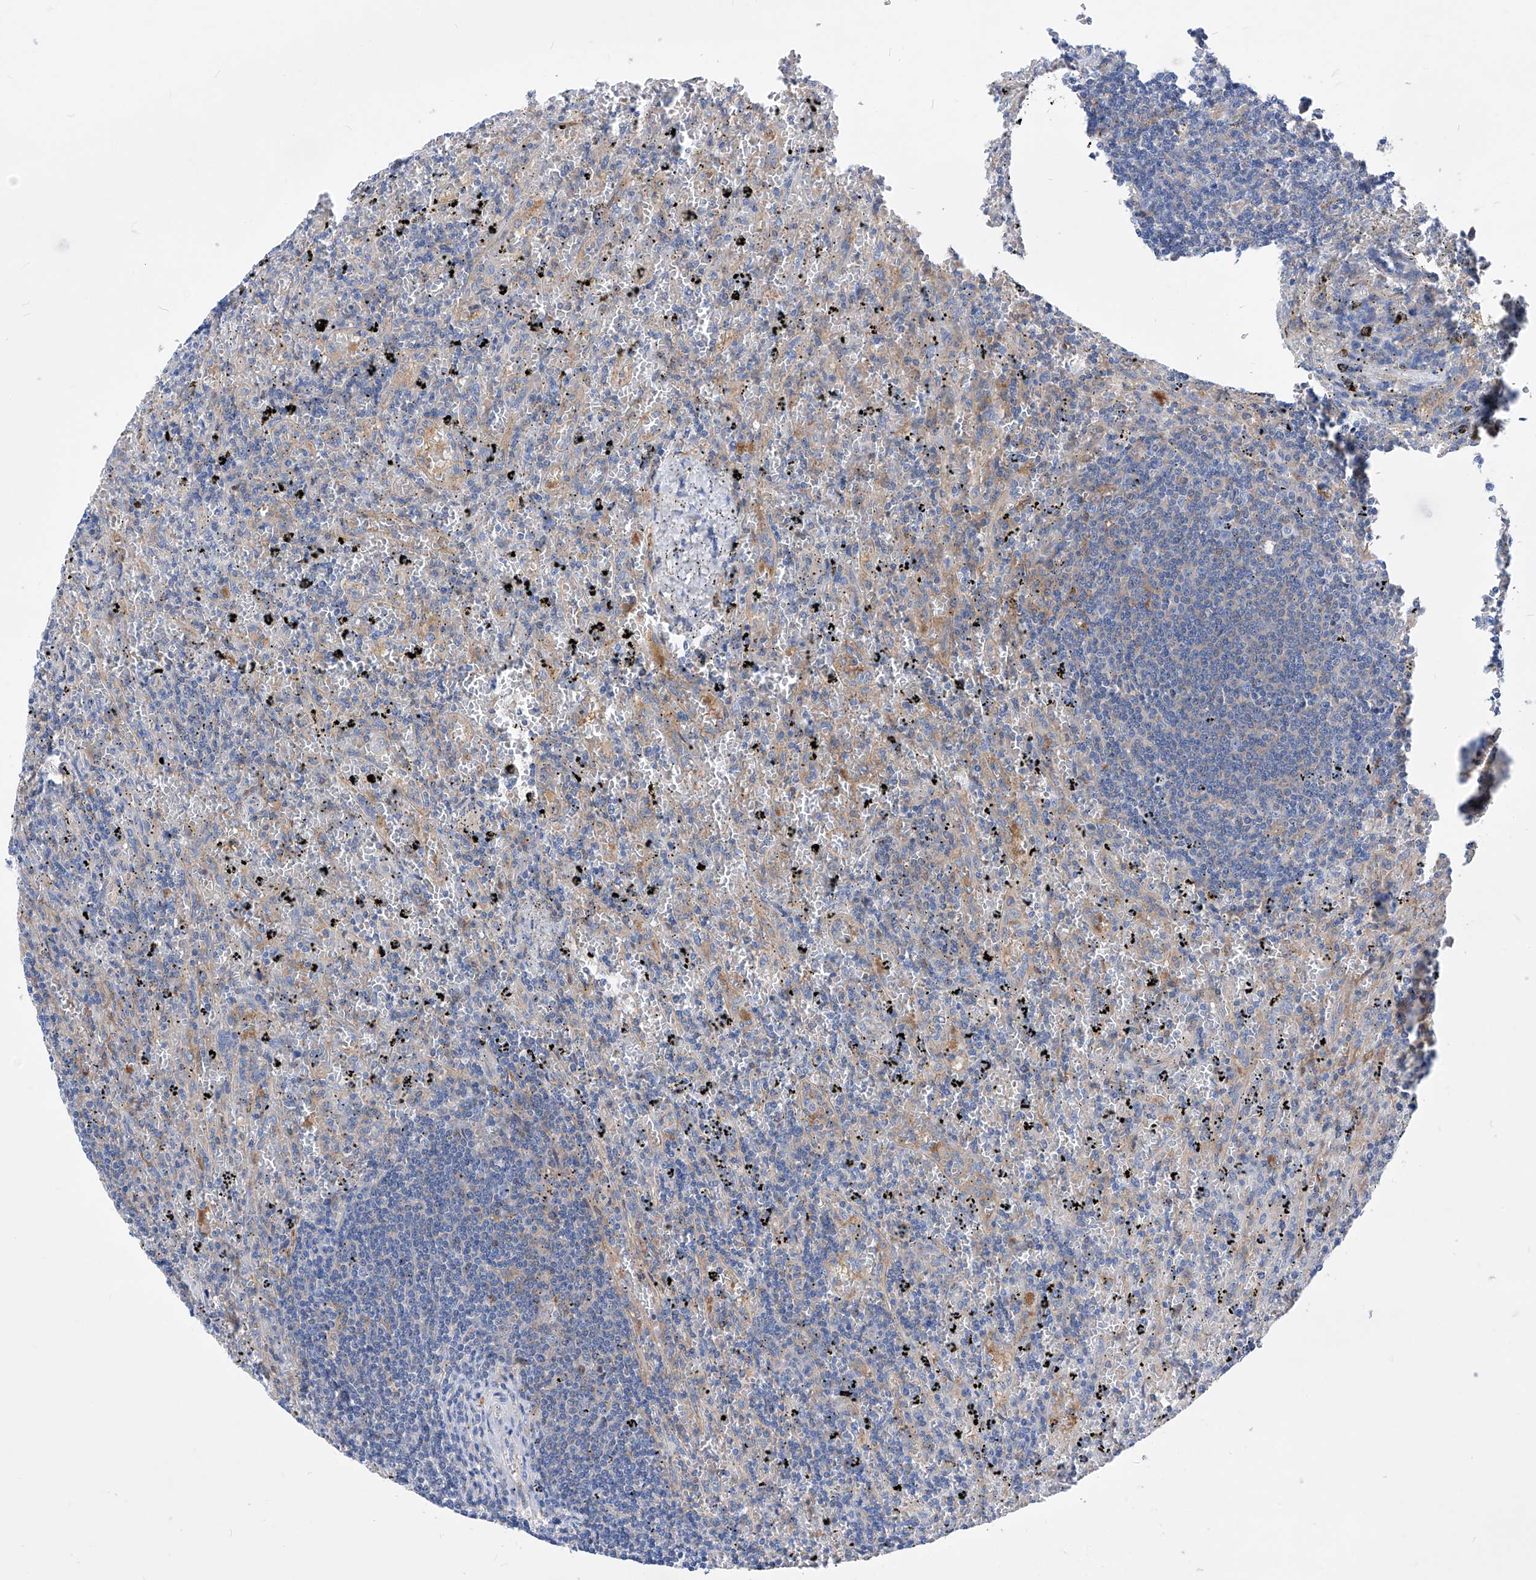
{"staining": {"intensity": "negative", "quantity": "none", "location": "none"}, "tissue": "lymphoma", "cell_type": "Tumor cells", "image_type": "cancer", "snomed": [{"axis": "morphology", "description": "Malignant lymphoma, non-Hodgkin's type, Low grade"}, {"axis": "topography", "description": "Spleen"}], "caption": "DAB (3,3'-diaminobenzidine) immunohistochemical staining of malignant lymphoma, non-Hodgkin's type (low-grade) reveals no significant staining in tumor cells.", "gene": "XPNPEP1", "patient": {"sex": "male", "age": 76}}